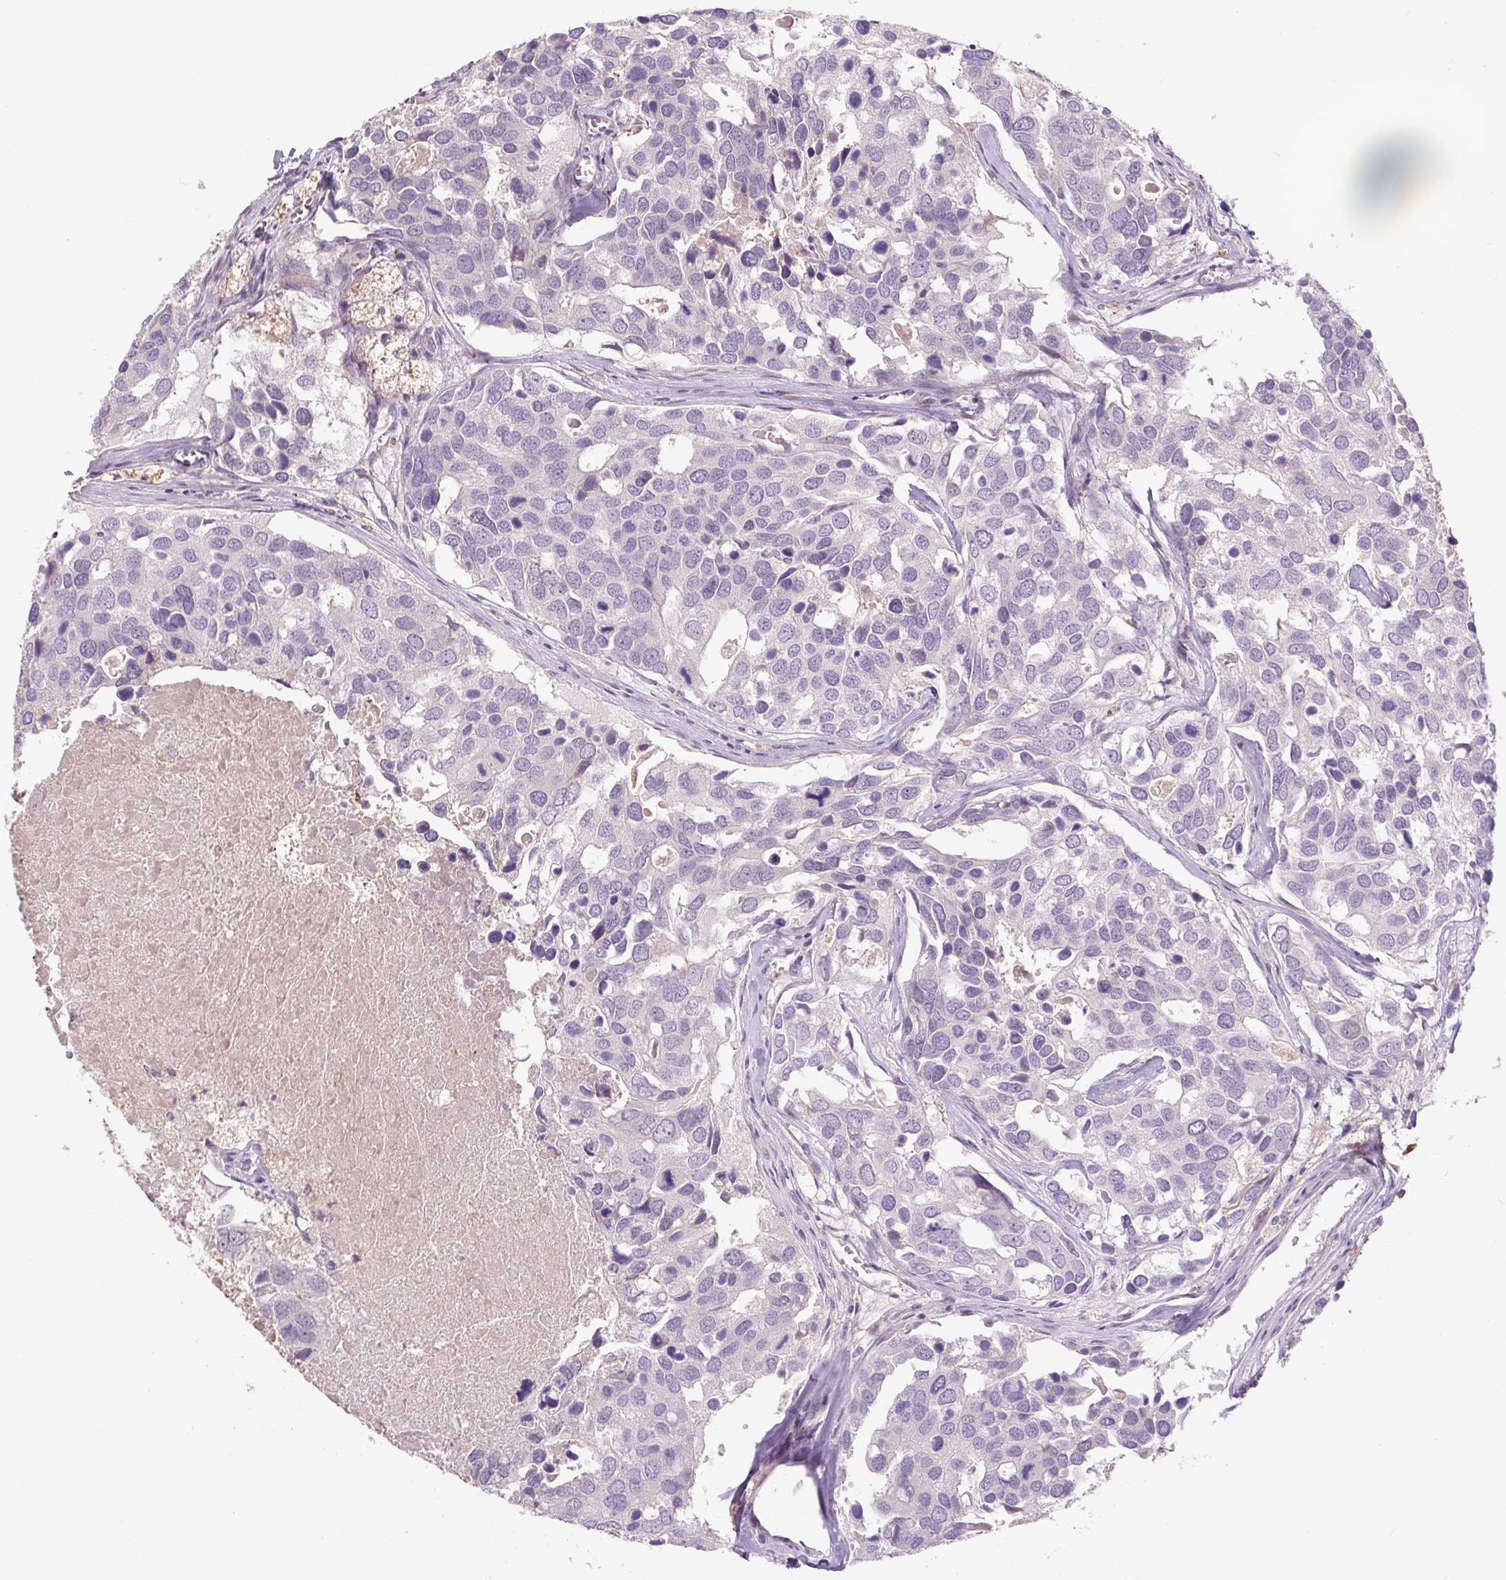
{"staining": {"intensity": "negative", "quantity": "none", "location": "none"}, "tissue": "breast cancer", "cell_type": "Tumor cells", "image_type": "cancer", "snomed": [{"axis": "morphology", "description": "Duct carcinoma"}, {"axis": "topography", "description": "Breast"}], "caption": "A high-resolution image shows immunohistochemistry (IHC) staining of breast cancer, which shows no significant expression in tumor cells.", "gene": "TMEM100", "patient": {"sex": "female", "age": 83}}